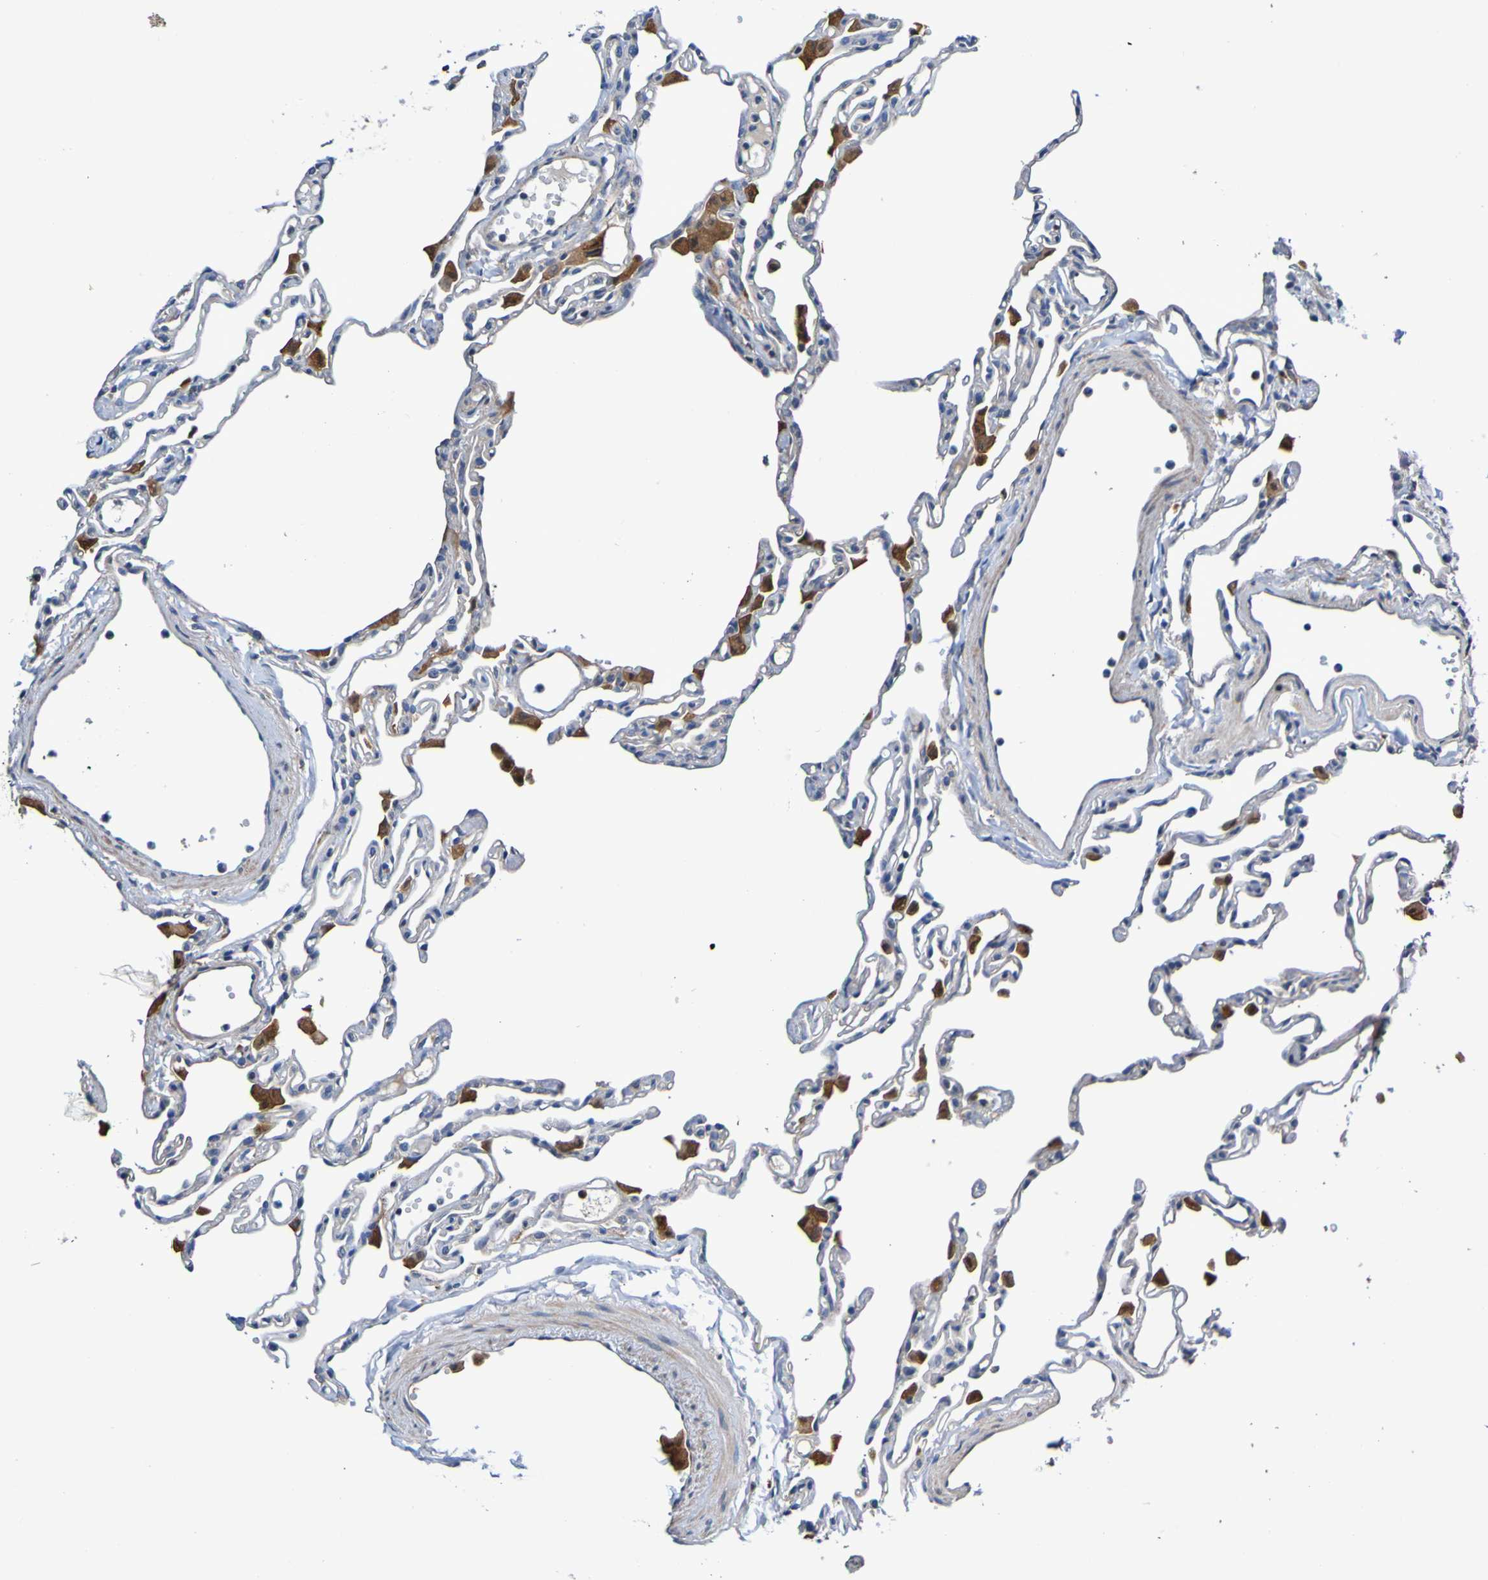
{"staining": {"intensity": "negative", "quantity": "none", "location": "none"}, "tissue": "lung", "cell_type": "Alveolar cells", "image_type": "normal", "snomed": [{"axis": "morphology", "description": "Normal tissue, NOS"}, {"axis": "topography", "description": "Lung"}], "caption": "The micrograph exhibits no staining of alveolar cells in normal lung.", "gene": "METAP2", "patient": {"sex": "female", "age": 49}}